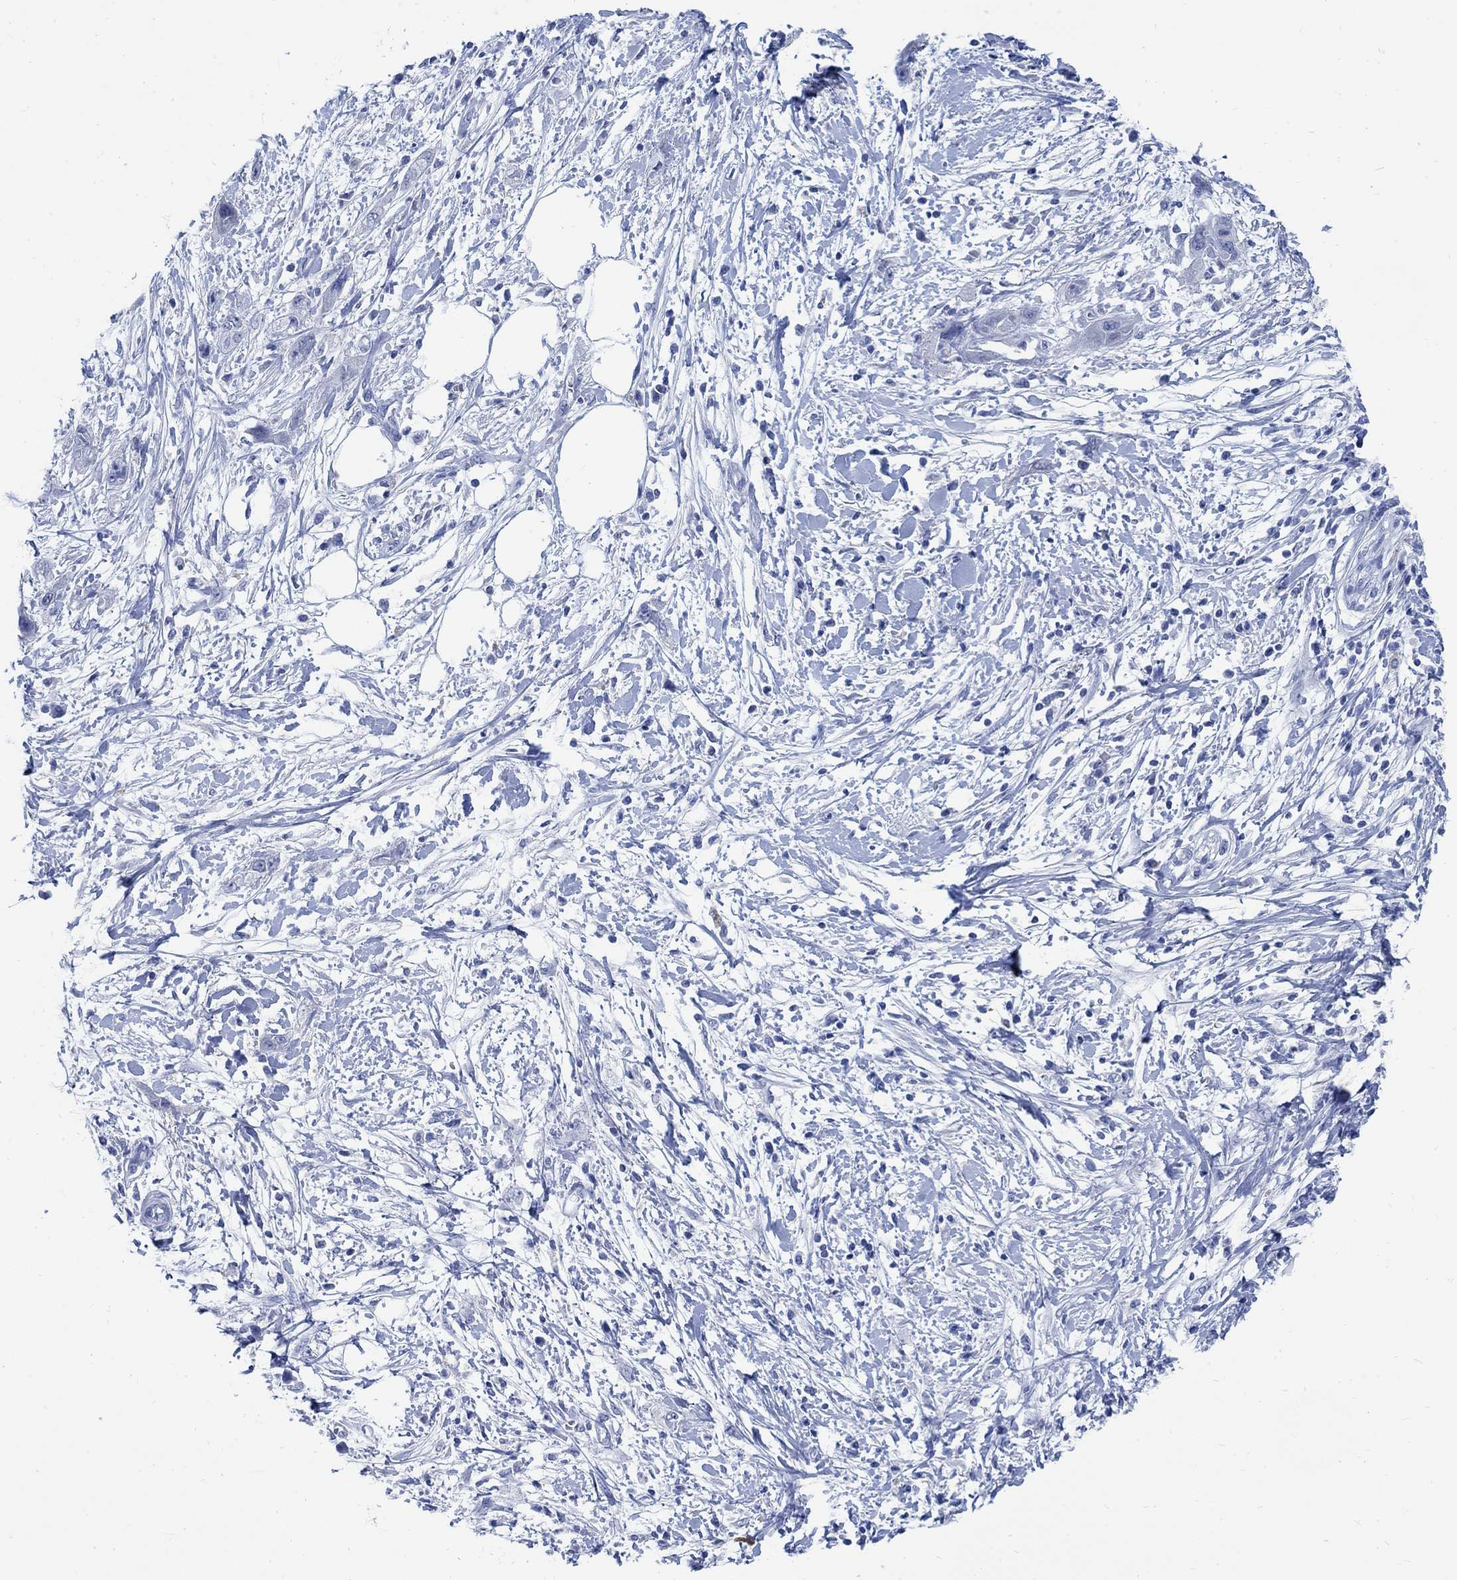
{"staining": {"intensity": "negative", "quantity": "none", "location": "none"}, "tissue": "pancreatic cancer", "cell_type": "Tumor cells", "image_type": "cancer", "snomed": [{"axis": "morphology", "description": "Adenocarcinoma, NOS"}, {"axis": "topography", "description": "Pancreas"}], "caption": "High magnification brightfield microscopy of pancreatic adenocarcinoma stained with DAB (3,3'-diaminobenzidine) (brown) and counterstained with hematoxylin (blue): tumor cells show no significant staining.", "gene": "CAMK2N1", "patient": {"sex": "male", "age": 72}}